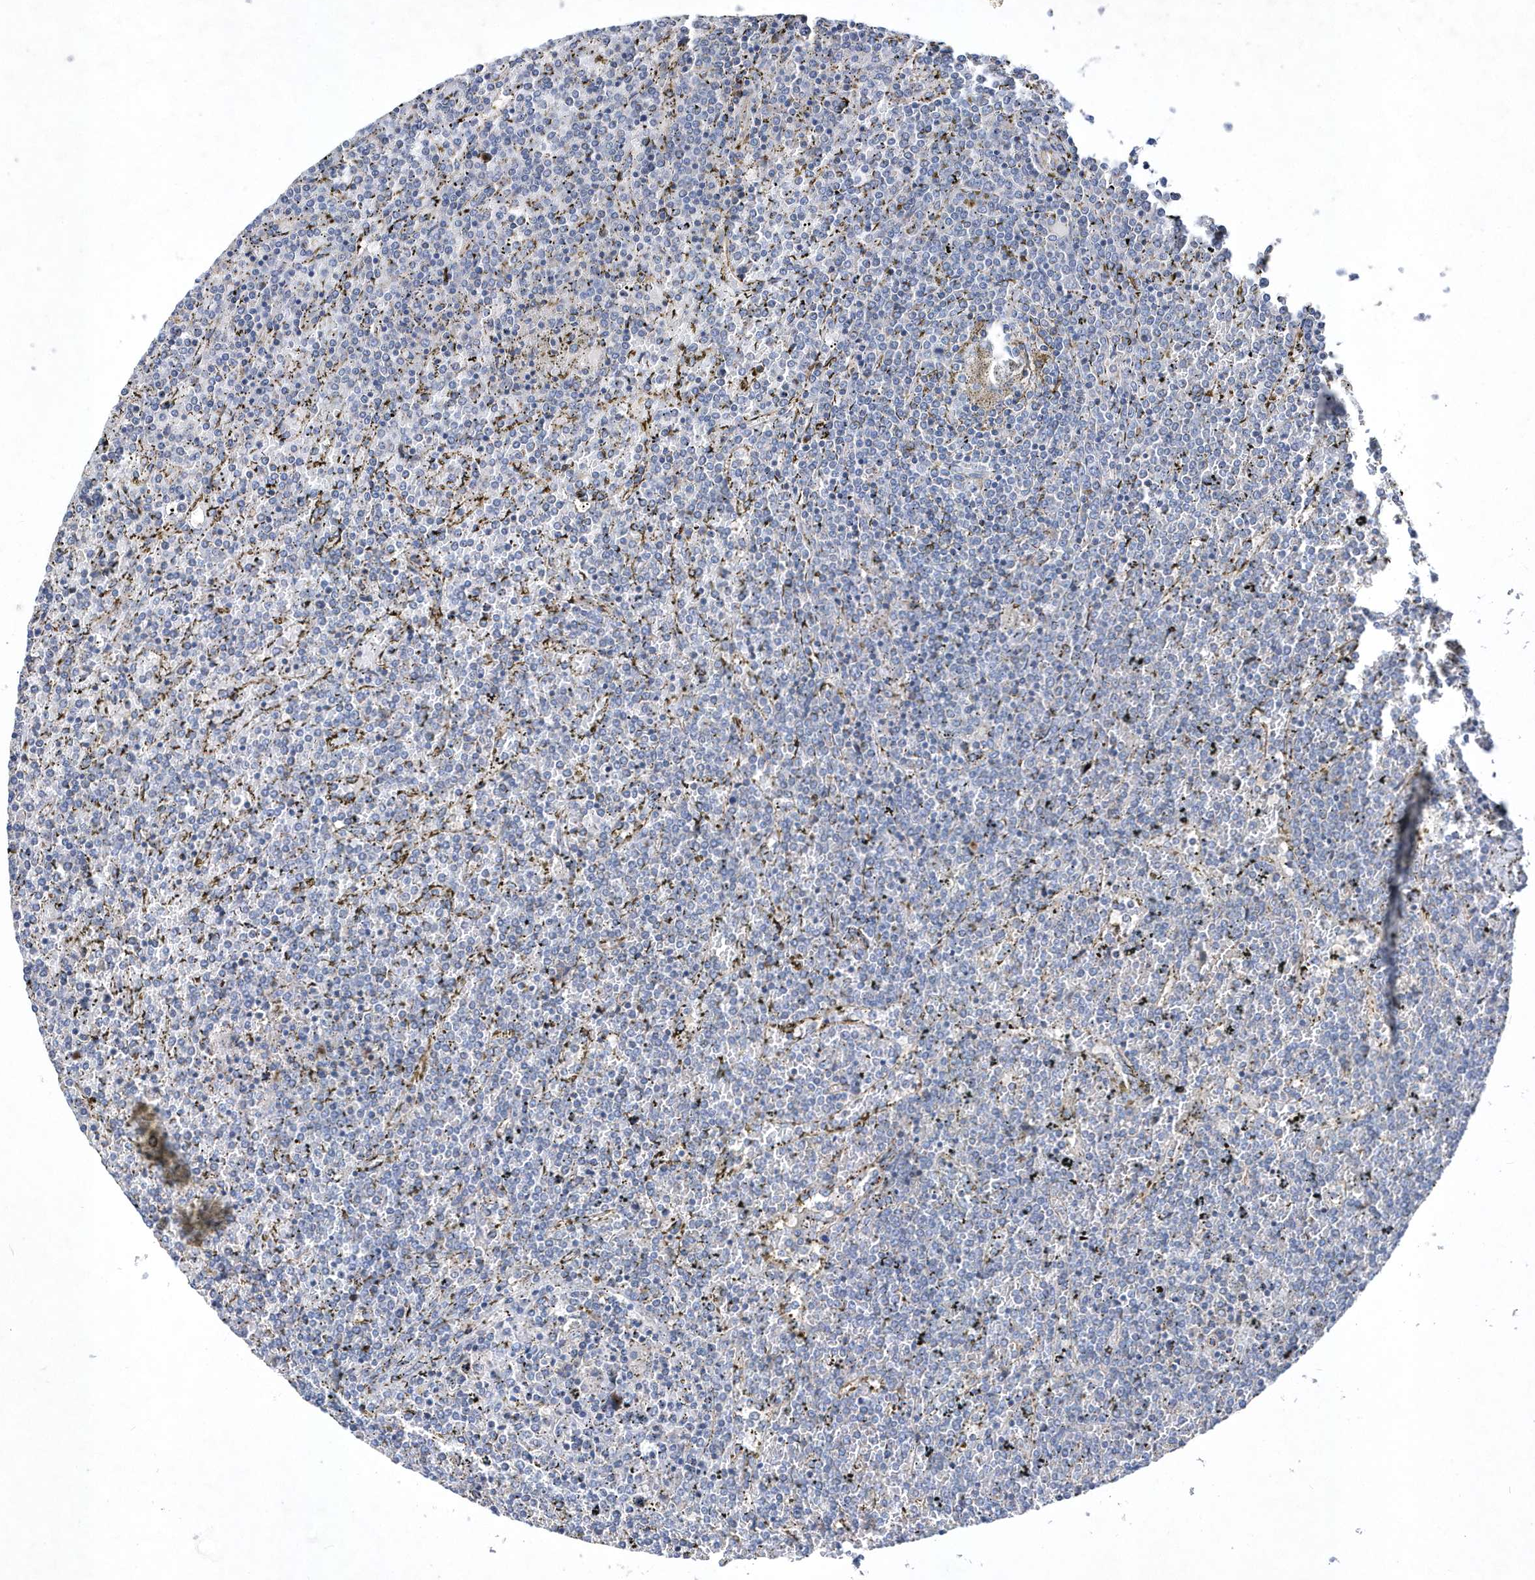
{"staining": {"intensity": "negative", "quantity": "none", "location": "none"}, "tissue": "lymphoma", "cell_type": "Tumor cells", "image_type": "cancer", "snomed": [{"axis": "morphology", "description": "Malignant lymphoma, non-Hodgkin's type, Low grade"}, {"axis": "topography", "description": "Spleen"}], "caption": "The IHC micrograph has no significant staining in tumor cells of lymphoma tissue.", "gene": "METTL8", "patient": {"sex": "female", "age": 19}}